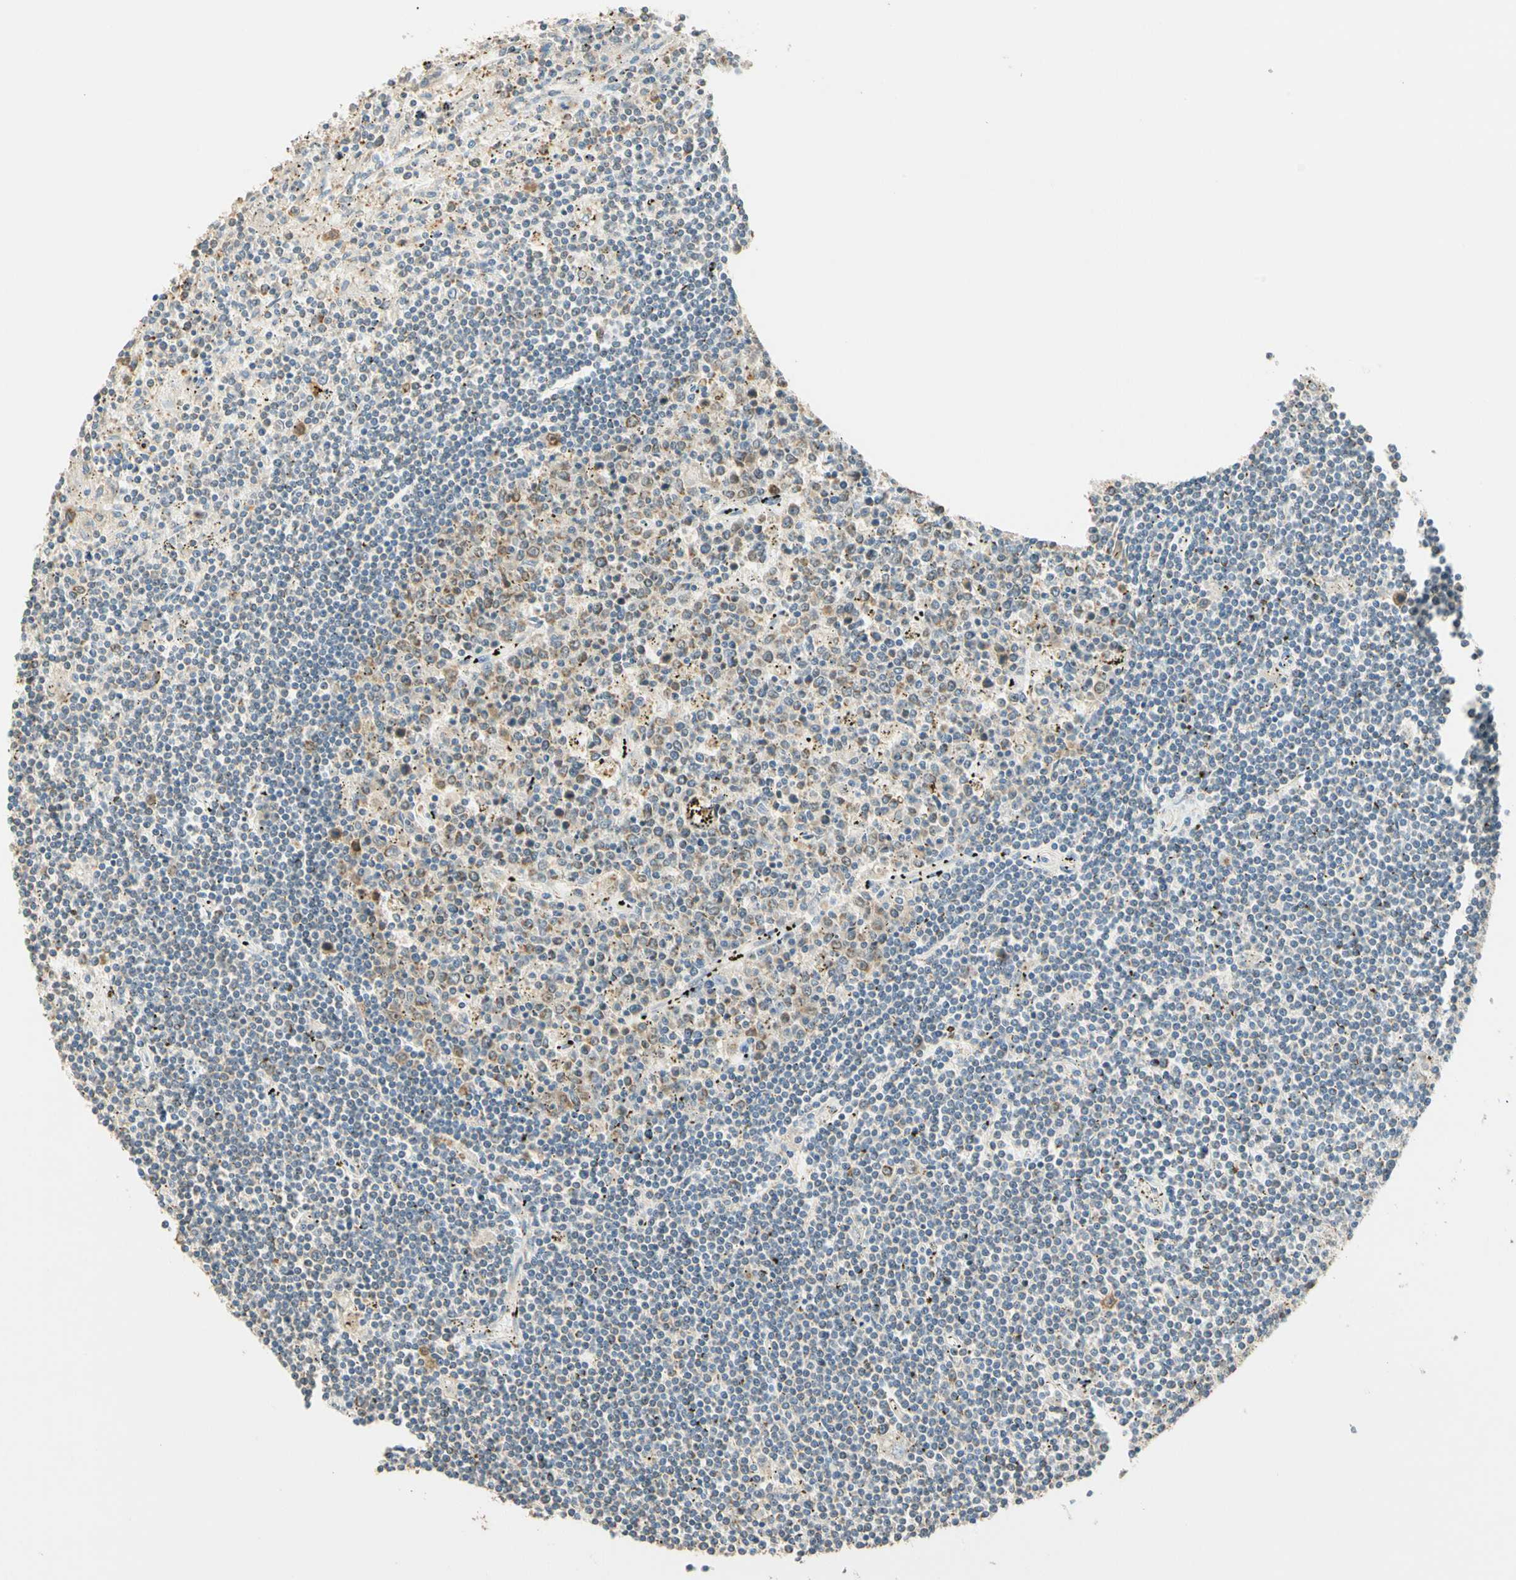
{"staining": {"intensity": "weak", "quantity": "<25%", "location": "nuclear"}, "tissue": "lymphoma", "cell_type": "Tumor cells", "image_type": "cancer", "snomed": [{"axis": "morphology", "description": "Malignant lymphoma, non-Hodgkin's type, Low grade"}, {"axis": "topography", "description": "Spleen"}], "caption": "Tumor cells are negative for brown protein staining in malignant lymphoma, non-Hodgkin's type (low-grade). (DAB (3,3'-diaminobenzidine) immunohistochemistry (IHC), high magnification).", "gene": "RAD18", "patient": {"sex": "male", "age": 76}}